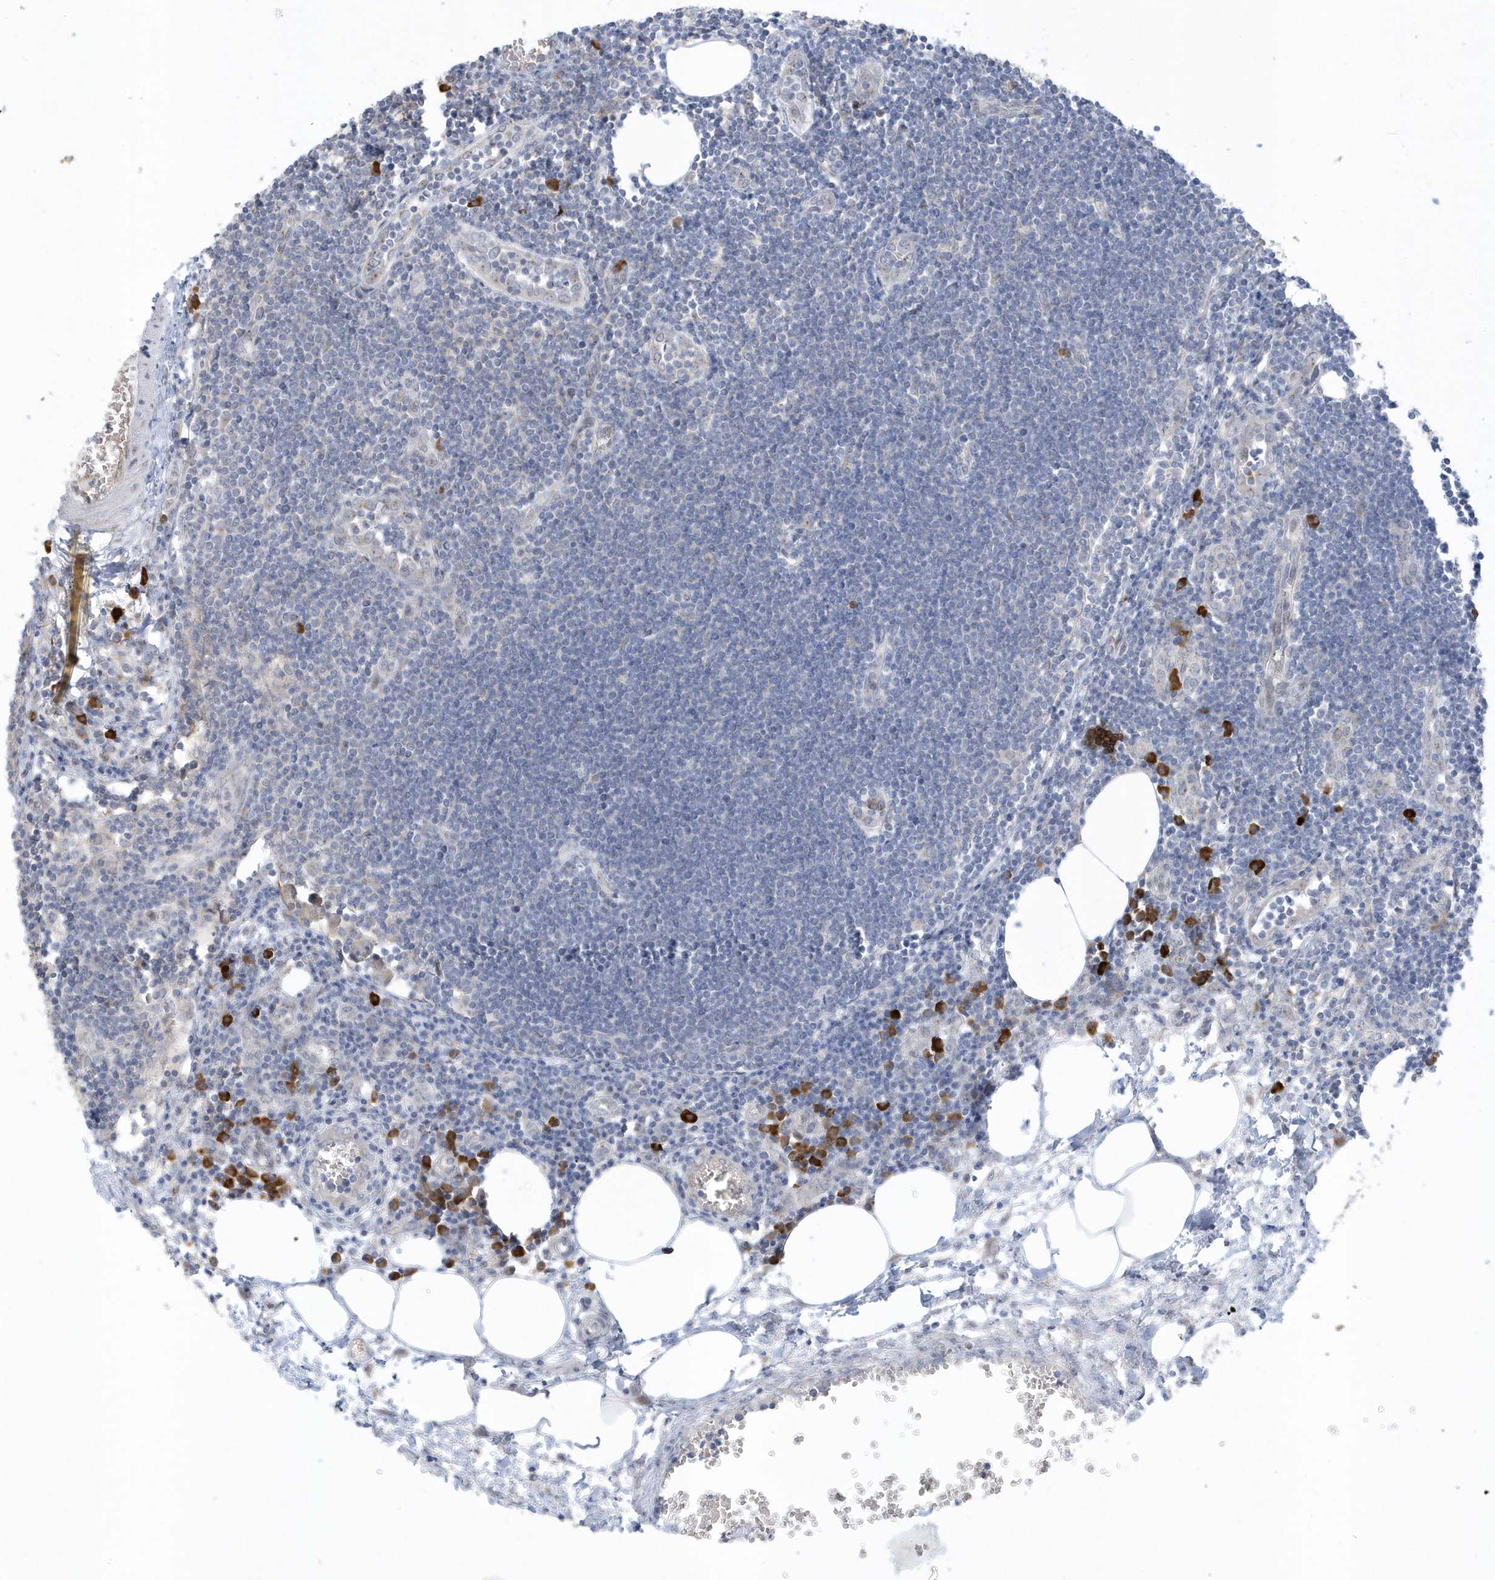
{"staining": {"intensity": "negative", "quantity": "none", "location": "none"}, "tissue": "lymph node", "cell_type": "Germinal center cells", "image_type": "normal", "snomed": [{"axis": "morphology", "description": "Normal tissue, NOS"}, {"axis": "morphology", "description": "Malignant melanoma, Metastatic site"}, {"axis": "topography", "description": "Lymph node"}], "caption": "An immunohistochemistry (IHC) photomicrograph of benign lymph node is shown. There is no staining in germinal center cells of lymph node.", "gene": "RPP40", "patient": {"sex": "male", "age": 41}}